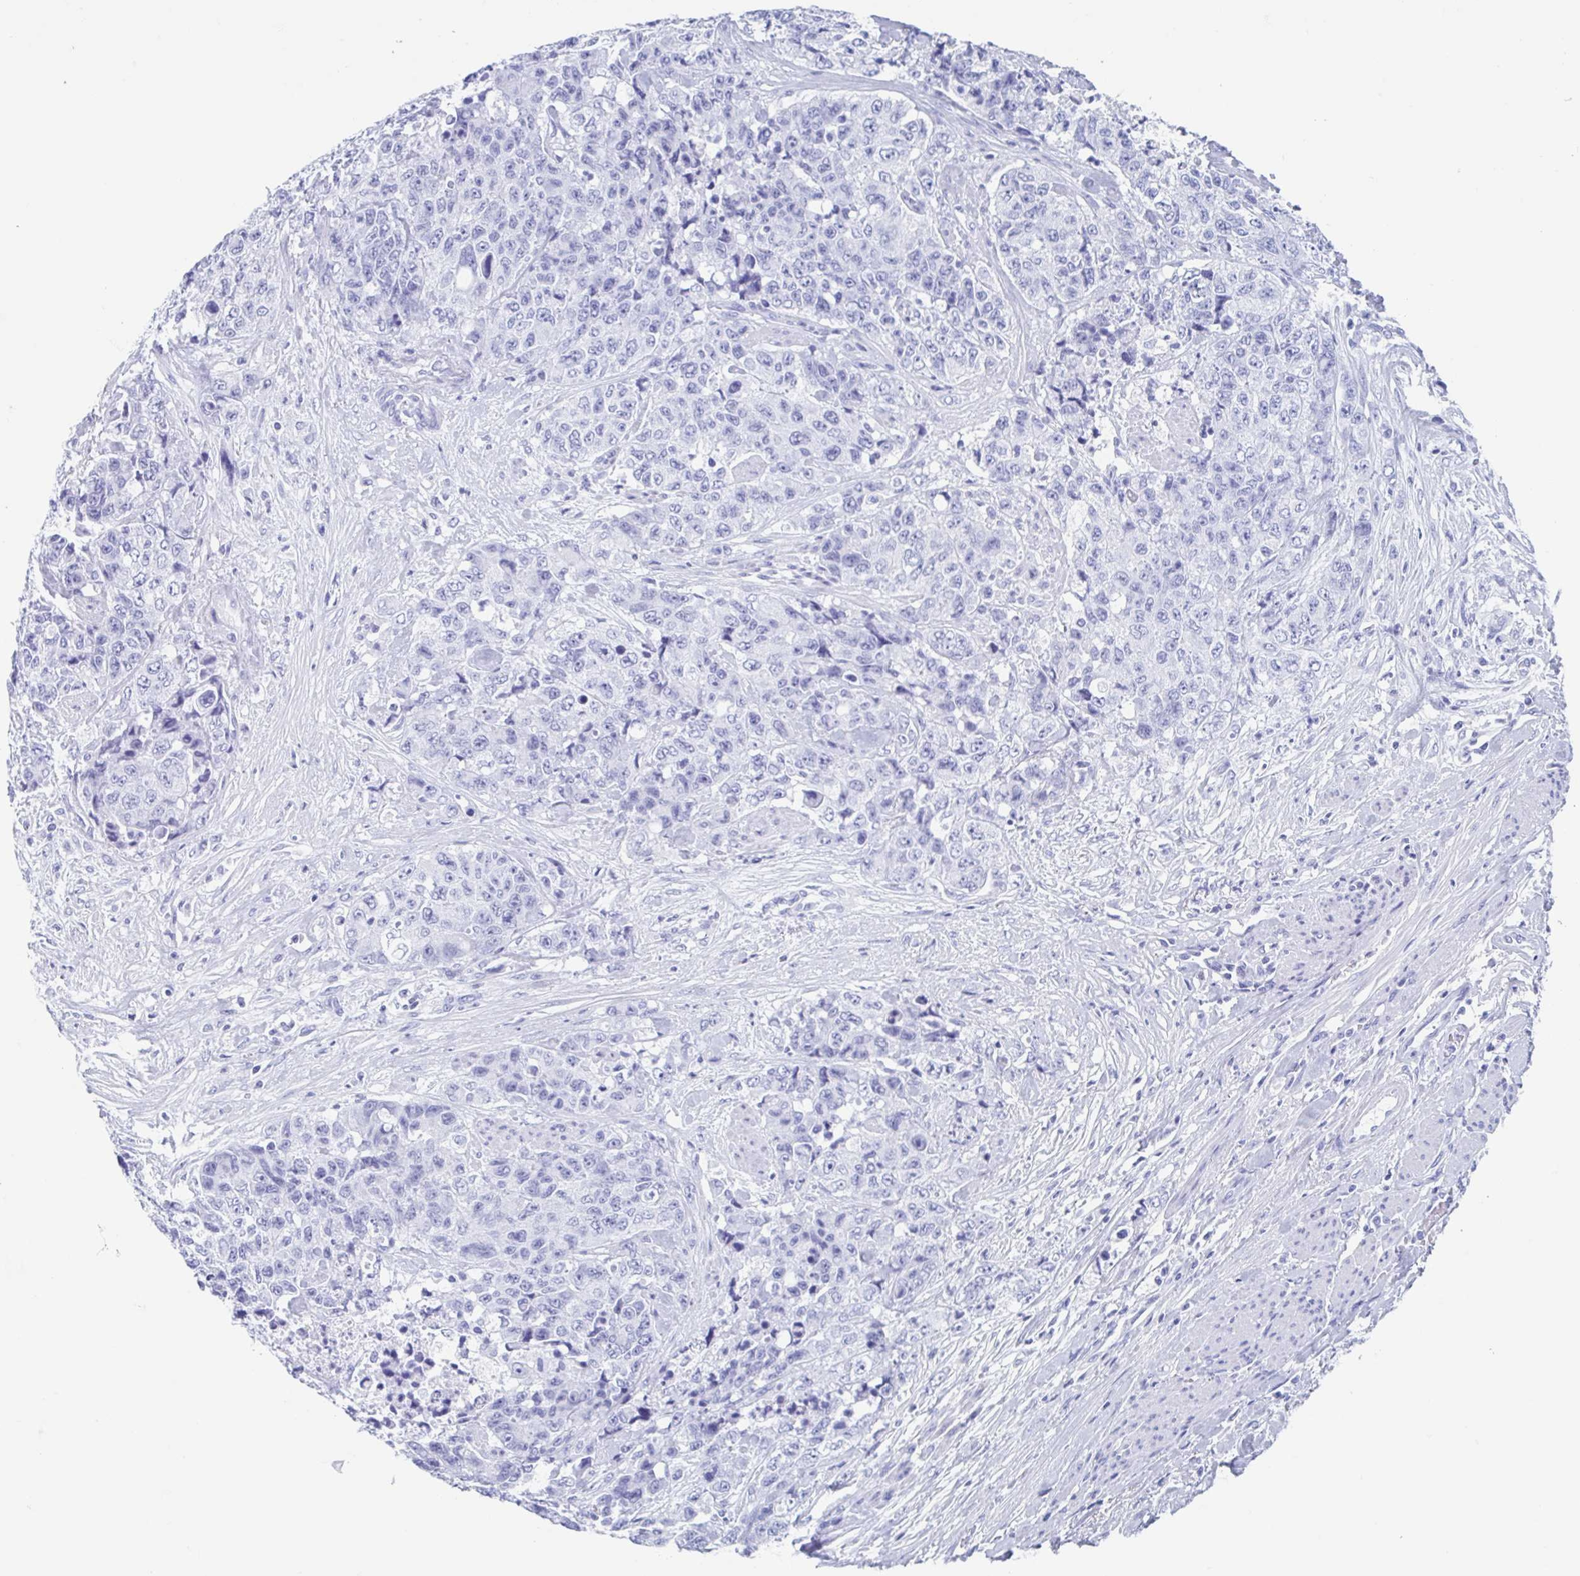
{"staining": {"intensity": "negative", "quantity": "none", "location": "none"}, "tissue": "urothelial cancer", "cell_type": "Tumor cells", "image_type": "cancer", "snomed": [{"axis": "morphology", "description": "Urothelial carcinoma, High grade"}, {"axis": "topography", "description": "Urinary bladder"}], "caption": "This is an immunohistochemistry (IHC) micrograph of human urothelial cancer. There is no staining in tumor cells.", "gene": "HDGFL1", "patient": {"sex": "female", "age": 78}}